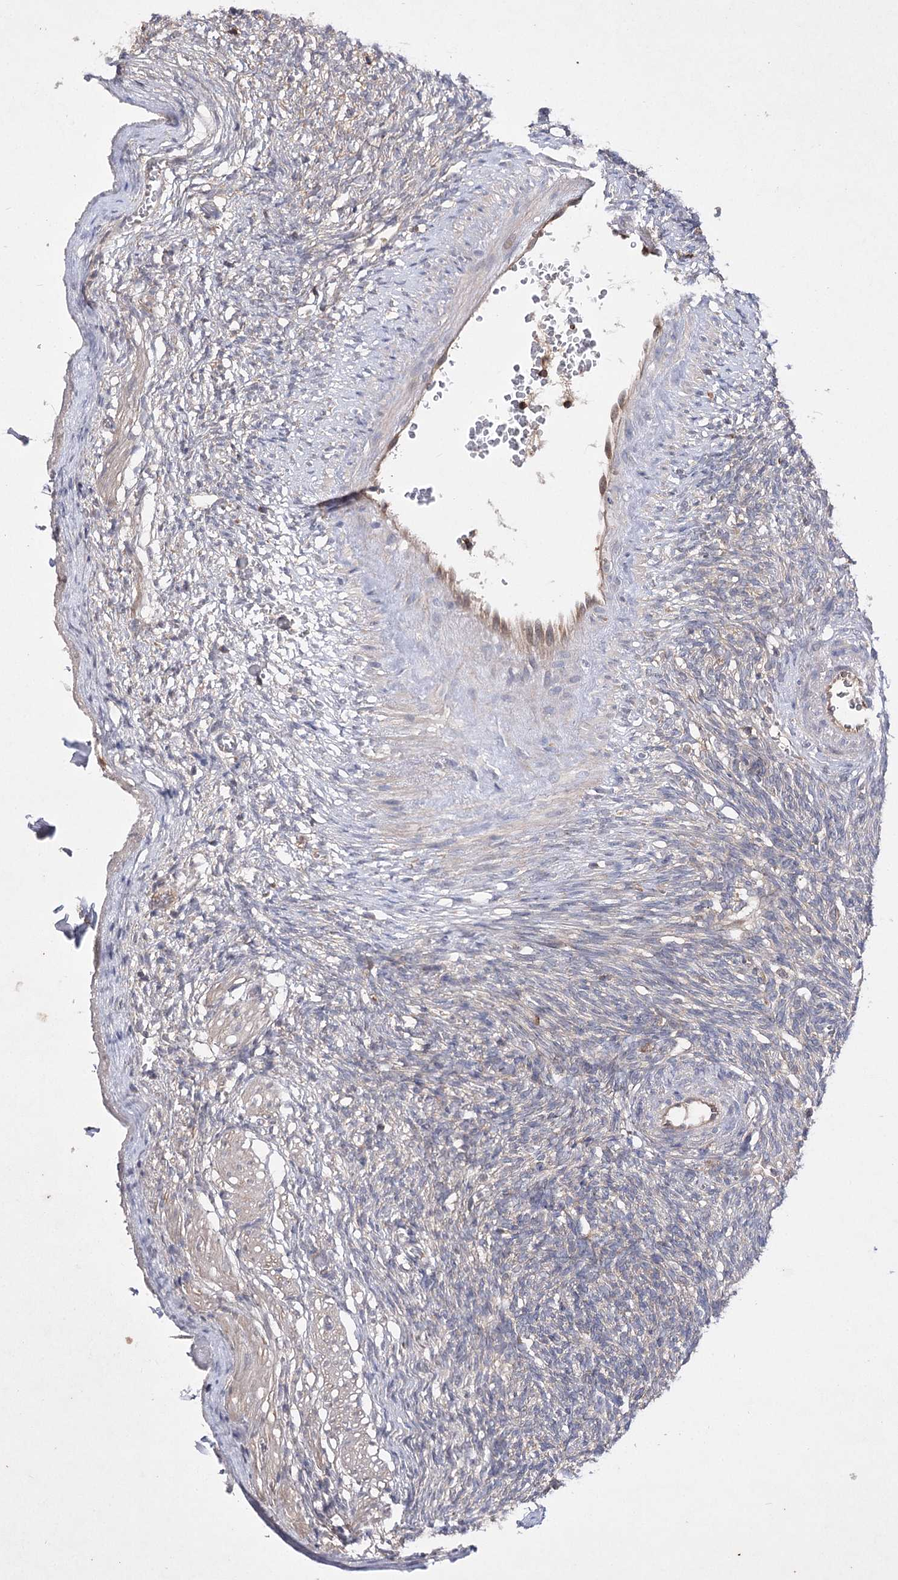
{"staining": {"intensity": "moderate", "quantity": "<25%", "location": "cytoplasmic/membranous"}, "tissue": "ovary", "cell_type": "Follicle cells", "image_type": "normal", "snomed": [{"axis": "morphology", "description": "Normal tissue, NOS"}, {"axis": "topography", "description": "Ovary"}], "caption": "IHC of unremarkable ovary exhibits low levels of moderate cytoplasmic/membranous staining in approximately <25% of follicle cells. The staining was performed using DAB, with brown indicating positive protein expression. Nuclei are stained blue with hematoxylin.", "gene": "BCR", "patient": {"sex": "female", "age": 34}}